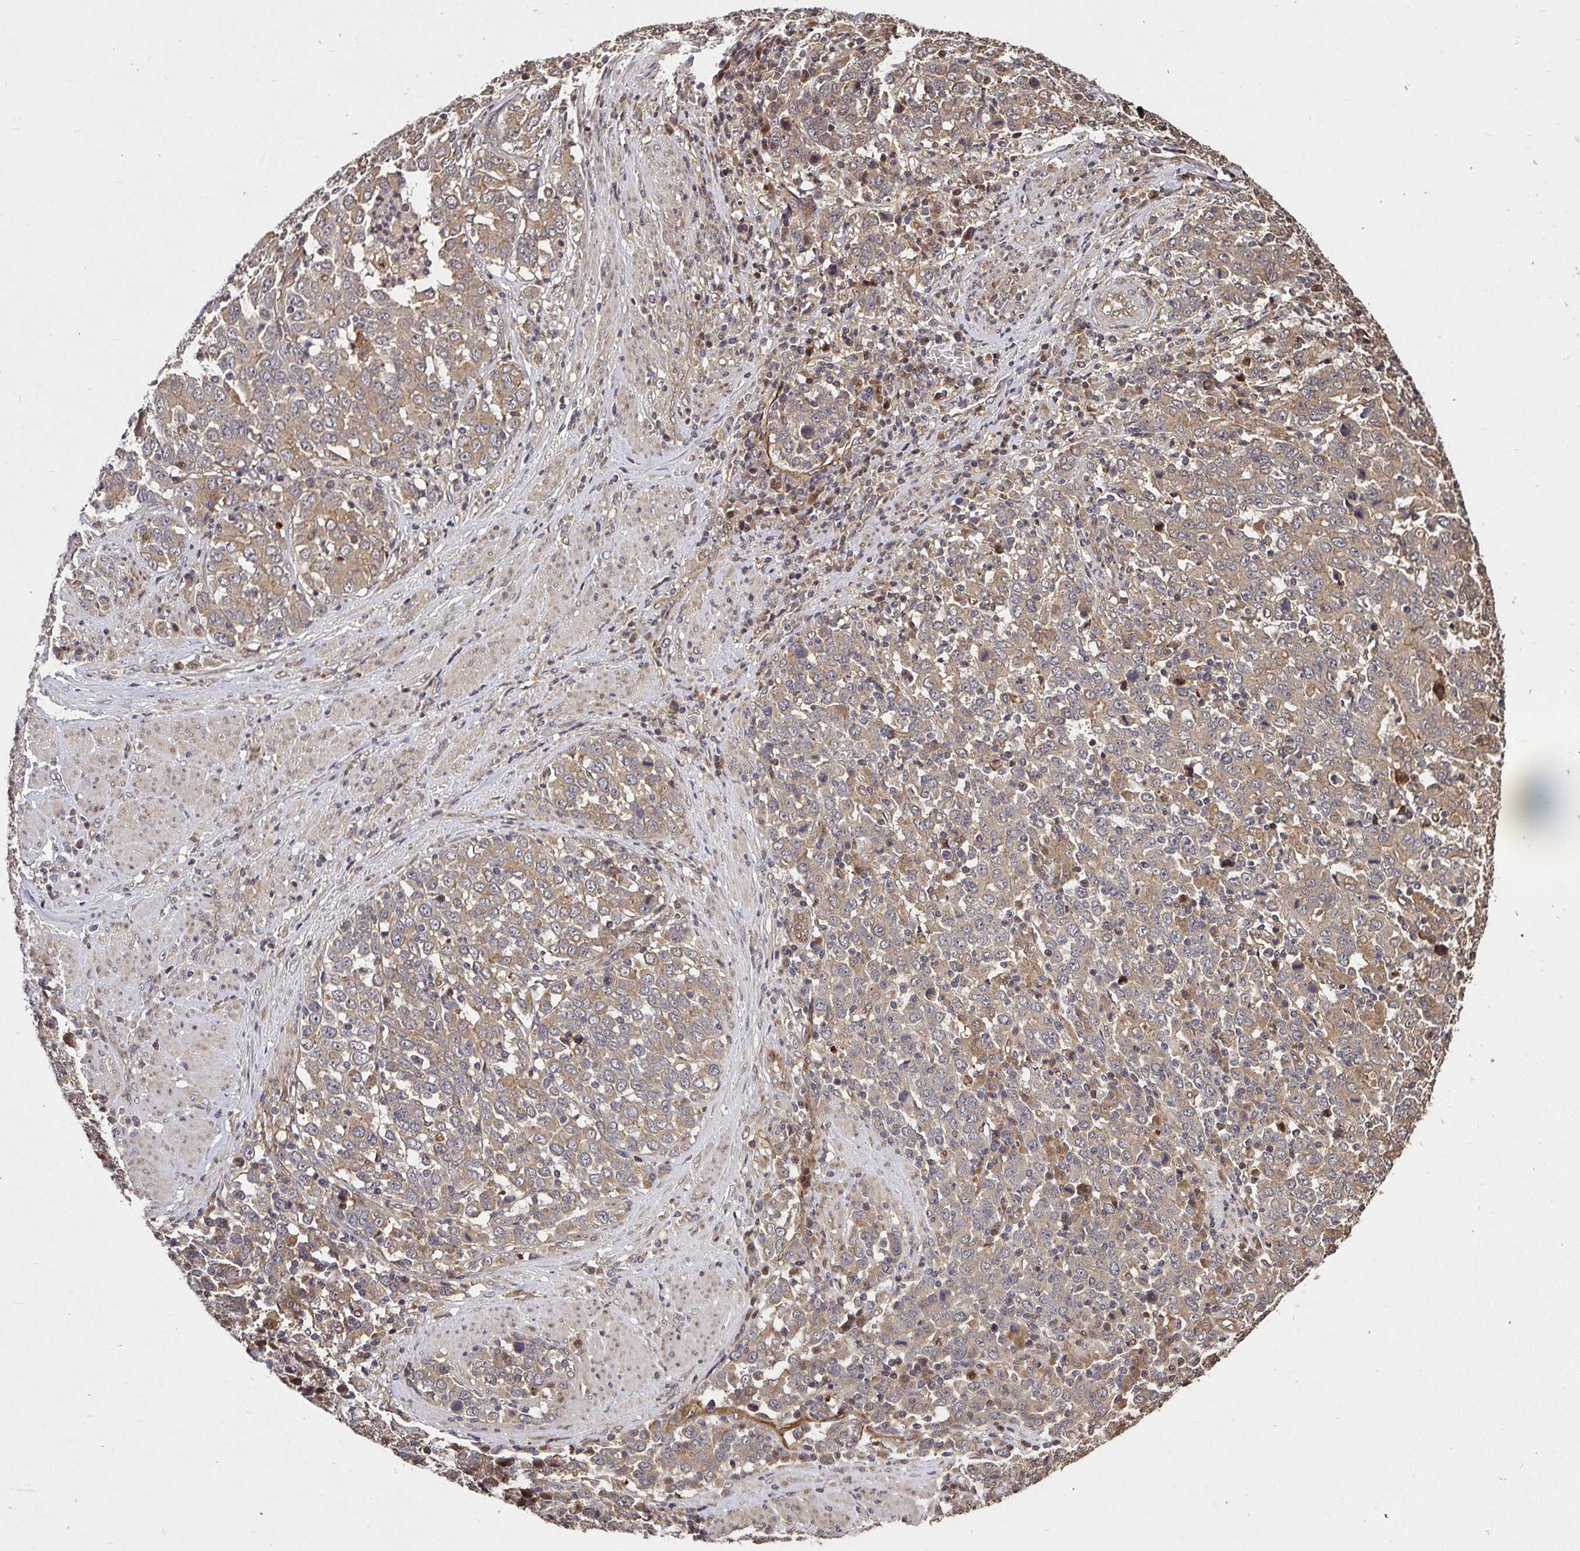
{"staining": {"intensity": "weak", "quantity": "25%-75%", "location": "cytoplasmic/membranous"}, "tissue": "stomach cancer", "cell_type": "Tumor cells", "image_type": "cancer", "snomed": [{"axis": "morphology", "description": "Adenocarcinoma, NOS"}, {"axis": "topography", "description": "Stomach, upper"}], "caption": "Adenocarcinoma (stomach) stained with IHC exhibits weak cytoplasmic/membranous expression in about 25%-75% of tumor cells.", "gene": "SMYD3", "patient": {"sex": "male", "age": 69}}